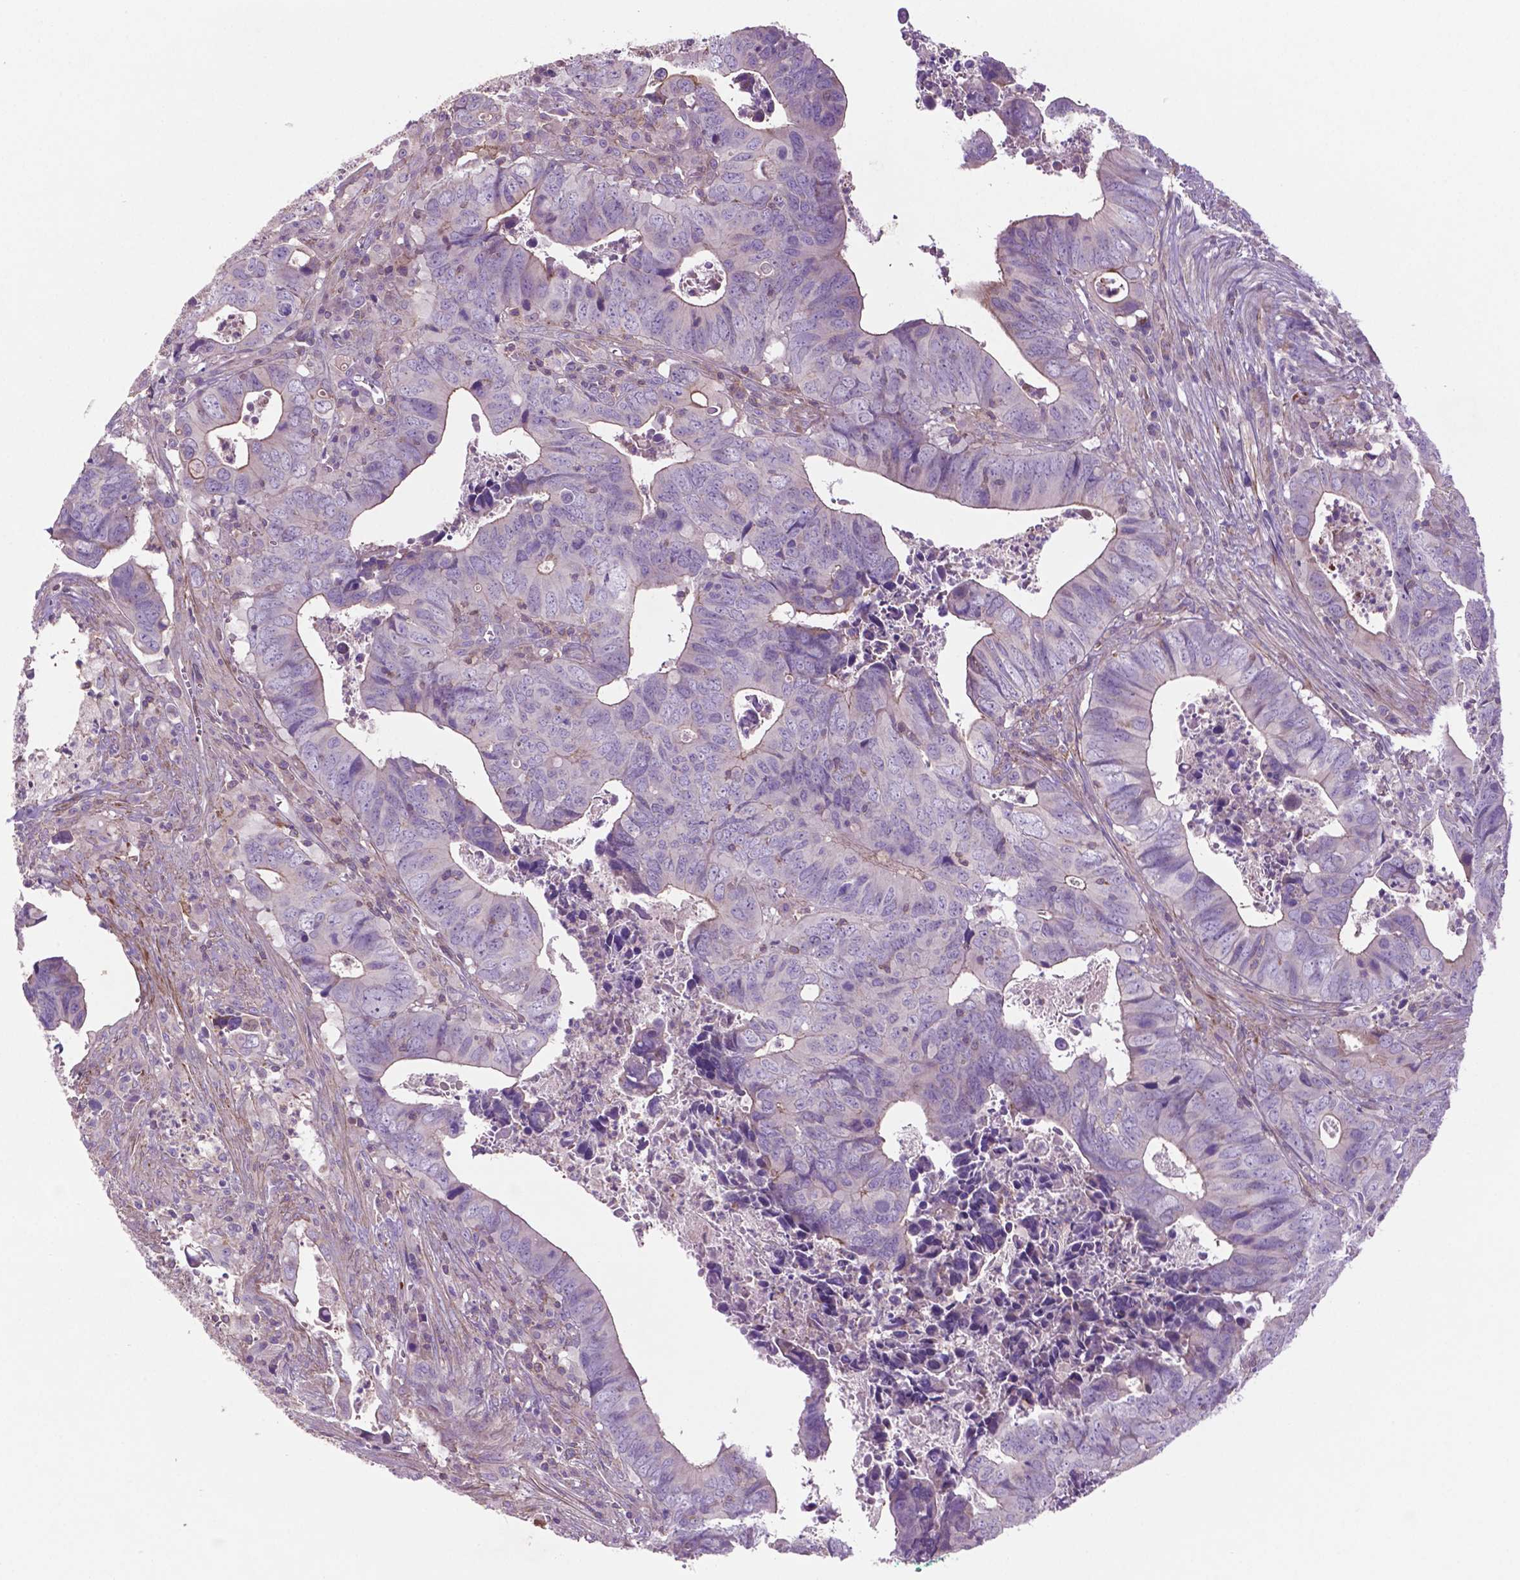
{"staining": {"intensity": "weak", "quantity": "<25%", "location": "cytoplasmic/membranous"}, "tissue": "colorectal cancer", "cell_type": "Tumor cells", "image_type": "cancer", "snomed": [{"axis": "morphology", "description": "Adenocarcinoma, NOS"}, {"axis": "topography", "description": "Colon"}], "caption": "Immunohistochemistry (IHC) photomicrograph of neoplastic tissue: human colorectal cancer stained with DAB (3,3'-diaminobenzidine) reveals no significant protein staining in tumor cells. (DAB (3,3'-diaminobenzidine) immunohistochemistry (IHC) visualized using brightfield microscopy, high magnification).", "gene": "BMP4", "patient": {"sex": "female", "age": 82}}